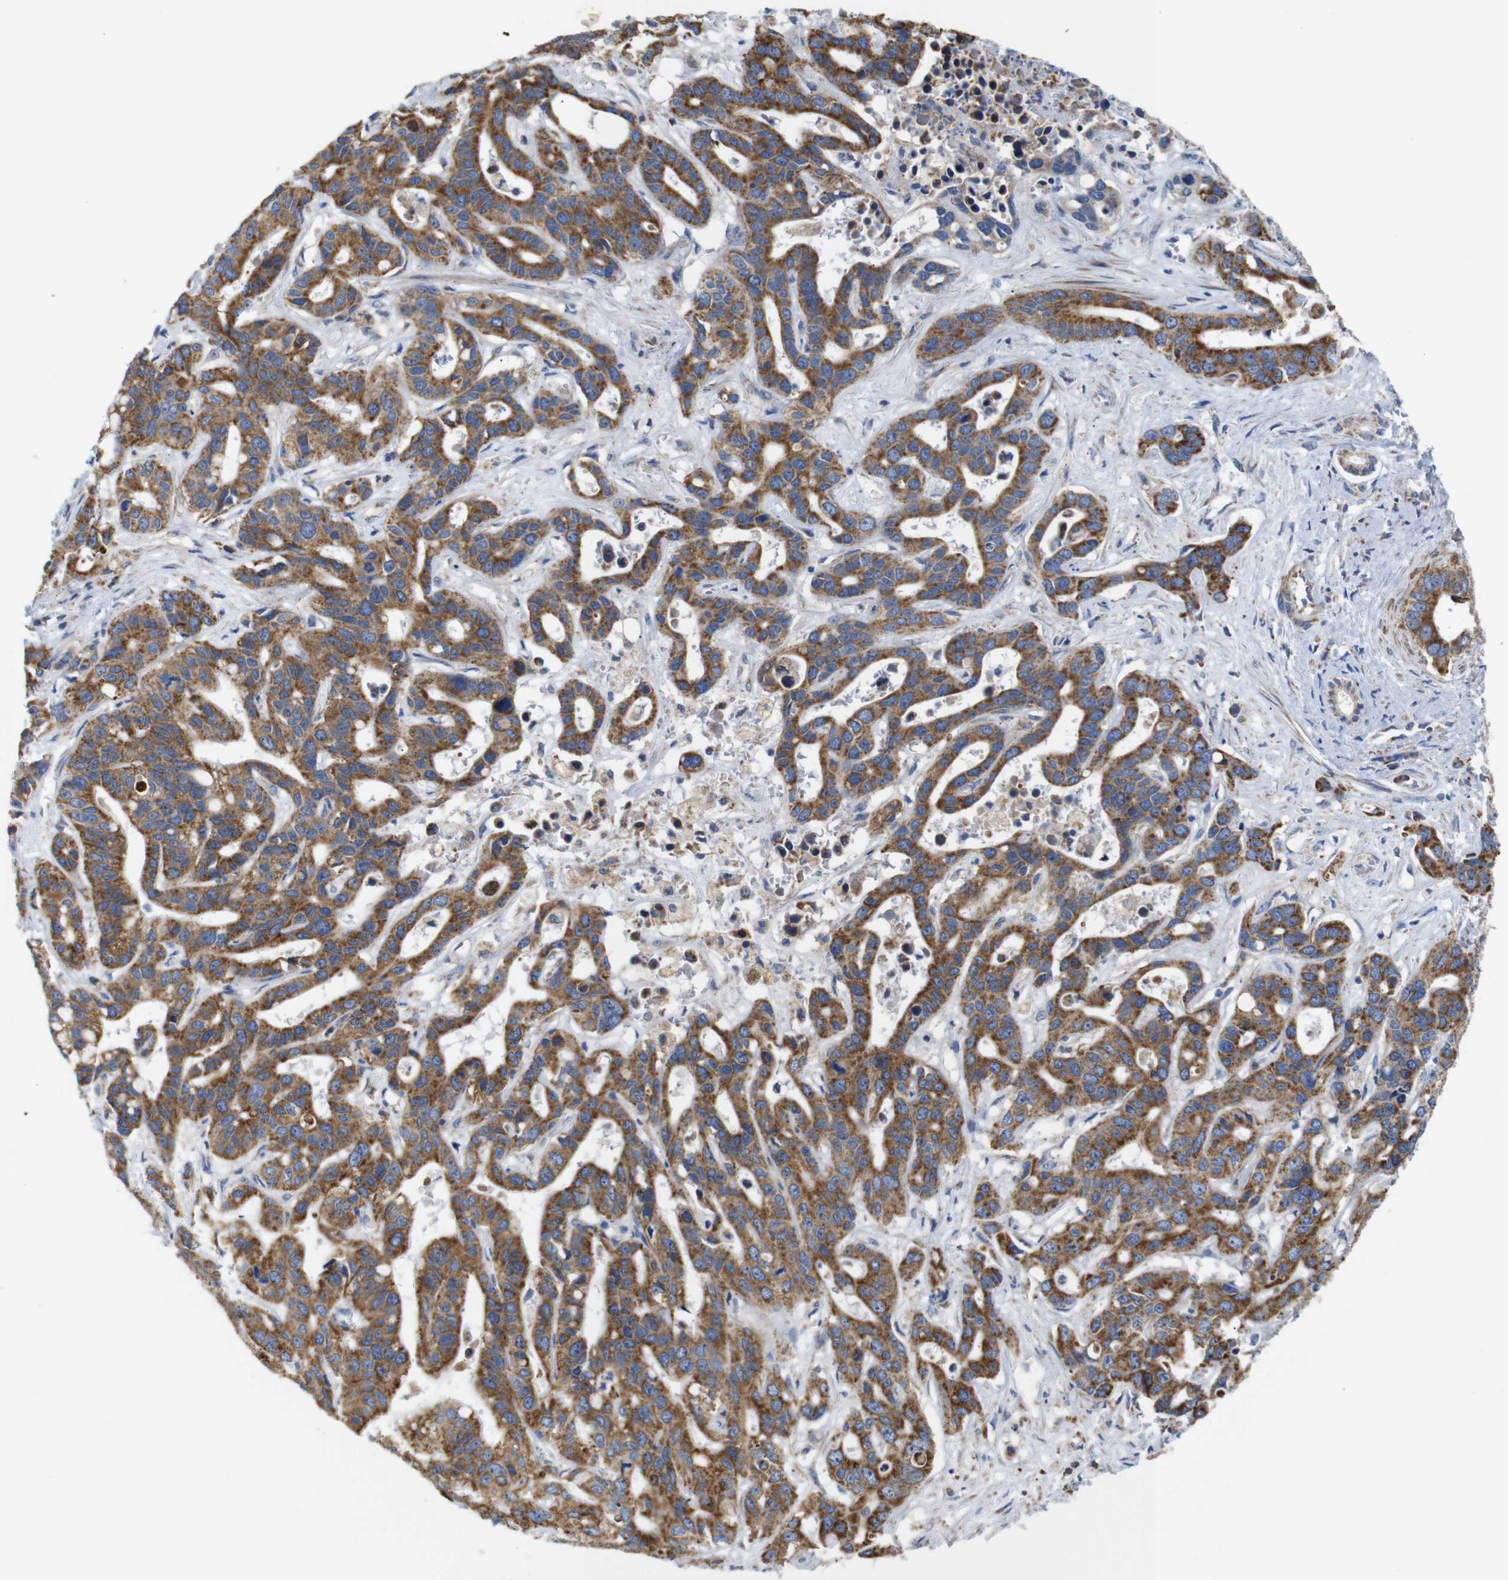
{"staining": {"intensity": "strong", "quantity": ">75%", "location": "cytoplasmic/membranous"}, "tissue": "liver cancer", "cell_type": "Tumor cells", "image_type": "cancer", "snomed": [{"axis": "morphology", "description": "Cholangiocarcinoma"}, {"axis": "topography", "description": "Liver"}], "caption": "The histopathology image reveals a brown stain indicating the presence of a protein in the cytoplasmic/membranous of tumor cells in cholangiocarcinoma (liver).", "gene": "FAM171B", "patient": {"sex": "female", "age": 65}}